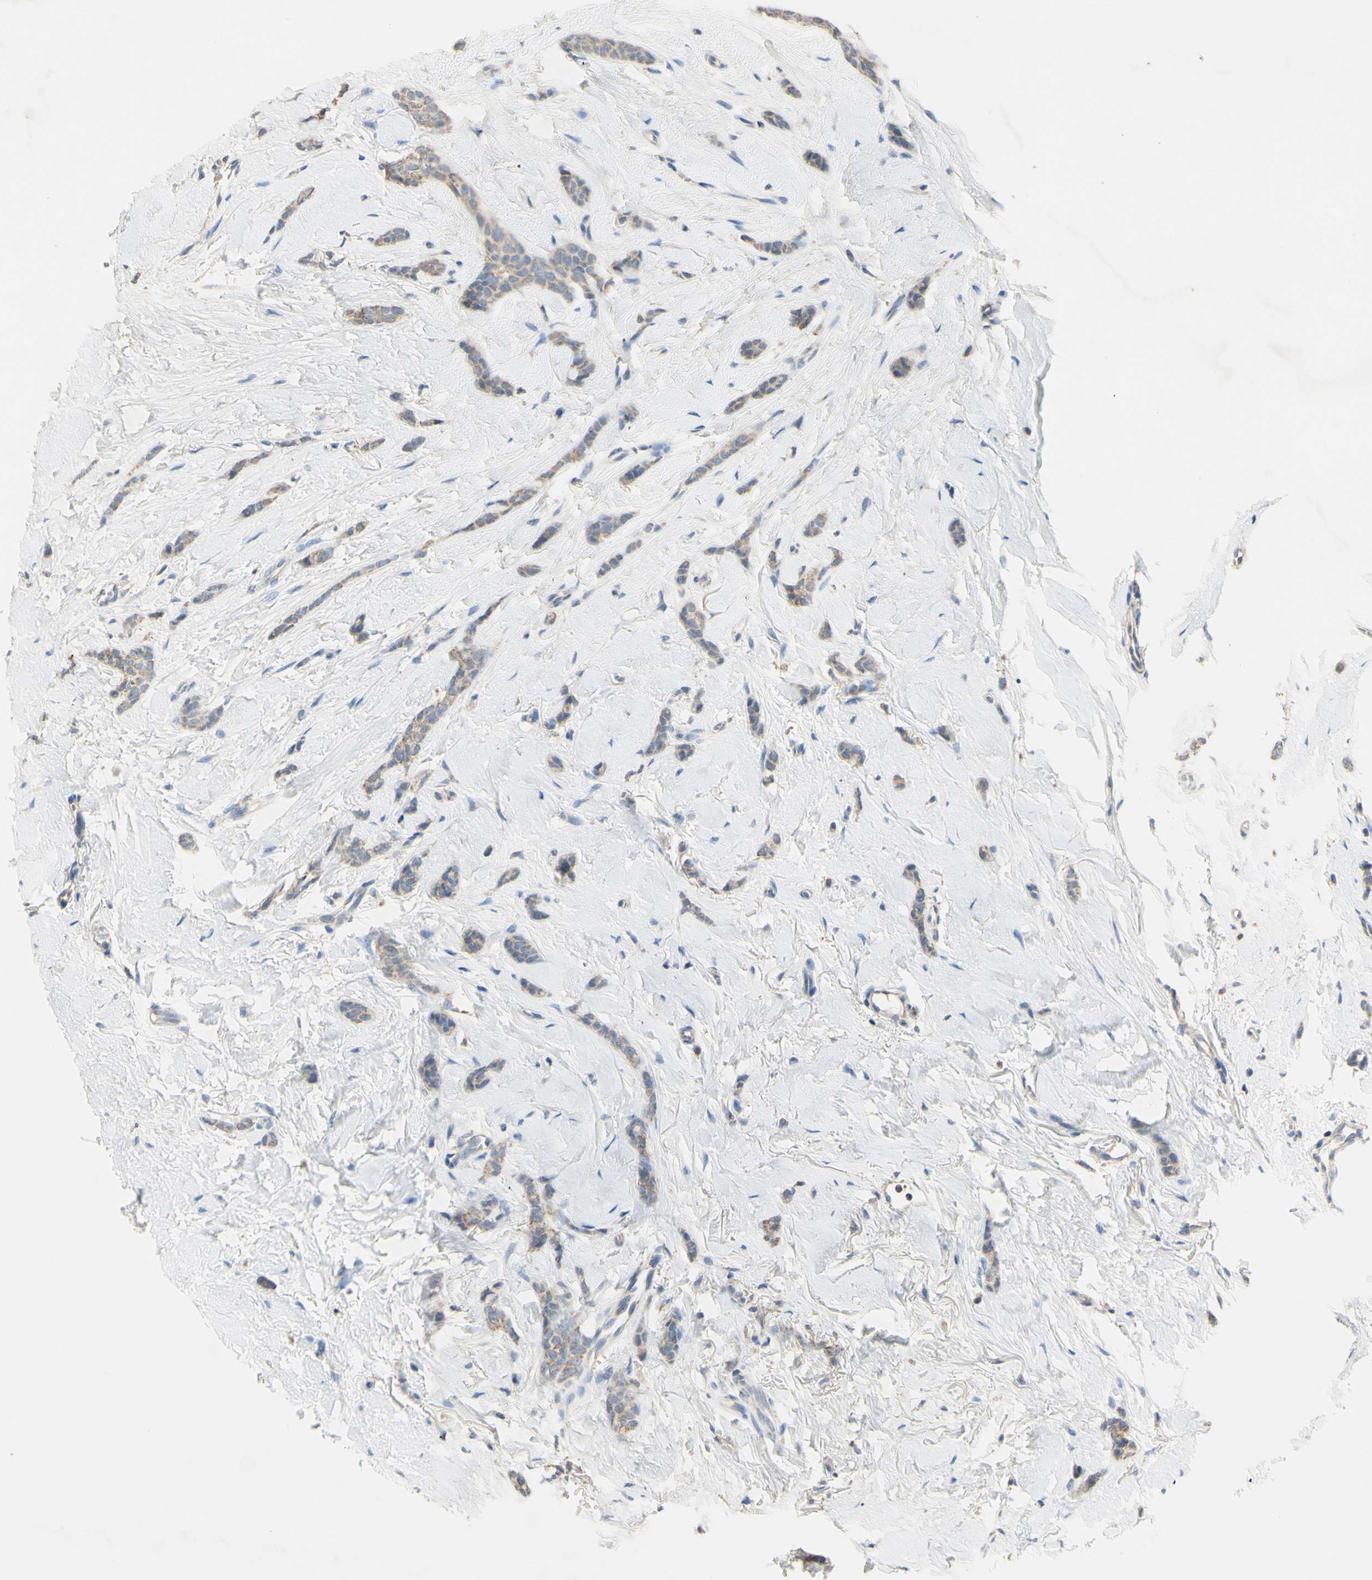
{"staining": {"intensity": "moderate", "quantity": ">75%", "location": "cytoplasmic/membranous"}, "tissue": "breast cancer", "cell_type": "Tumor cells", "image_type": "cancer", "snomed": [{"axis": "morphology", "description": "Lobular carcinoma"}, {"axis": "topography", "description": "Skin"}, {"axis": "topography", "description": "Breast"}], "caption": "A histopathology image showing moderate cytoplasmic/membranous positivity in about >75% of tumor cells in breast lobular carcinoma, as visualized by brown immunohistochemical staining.", "gene": "PTGIS", "patient": {"sex": "female", "age": 46}}